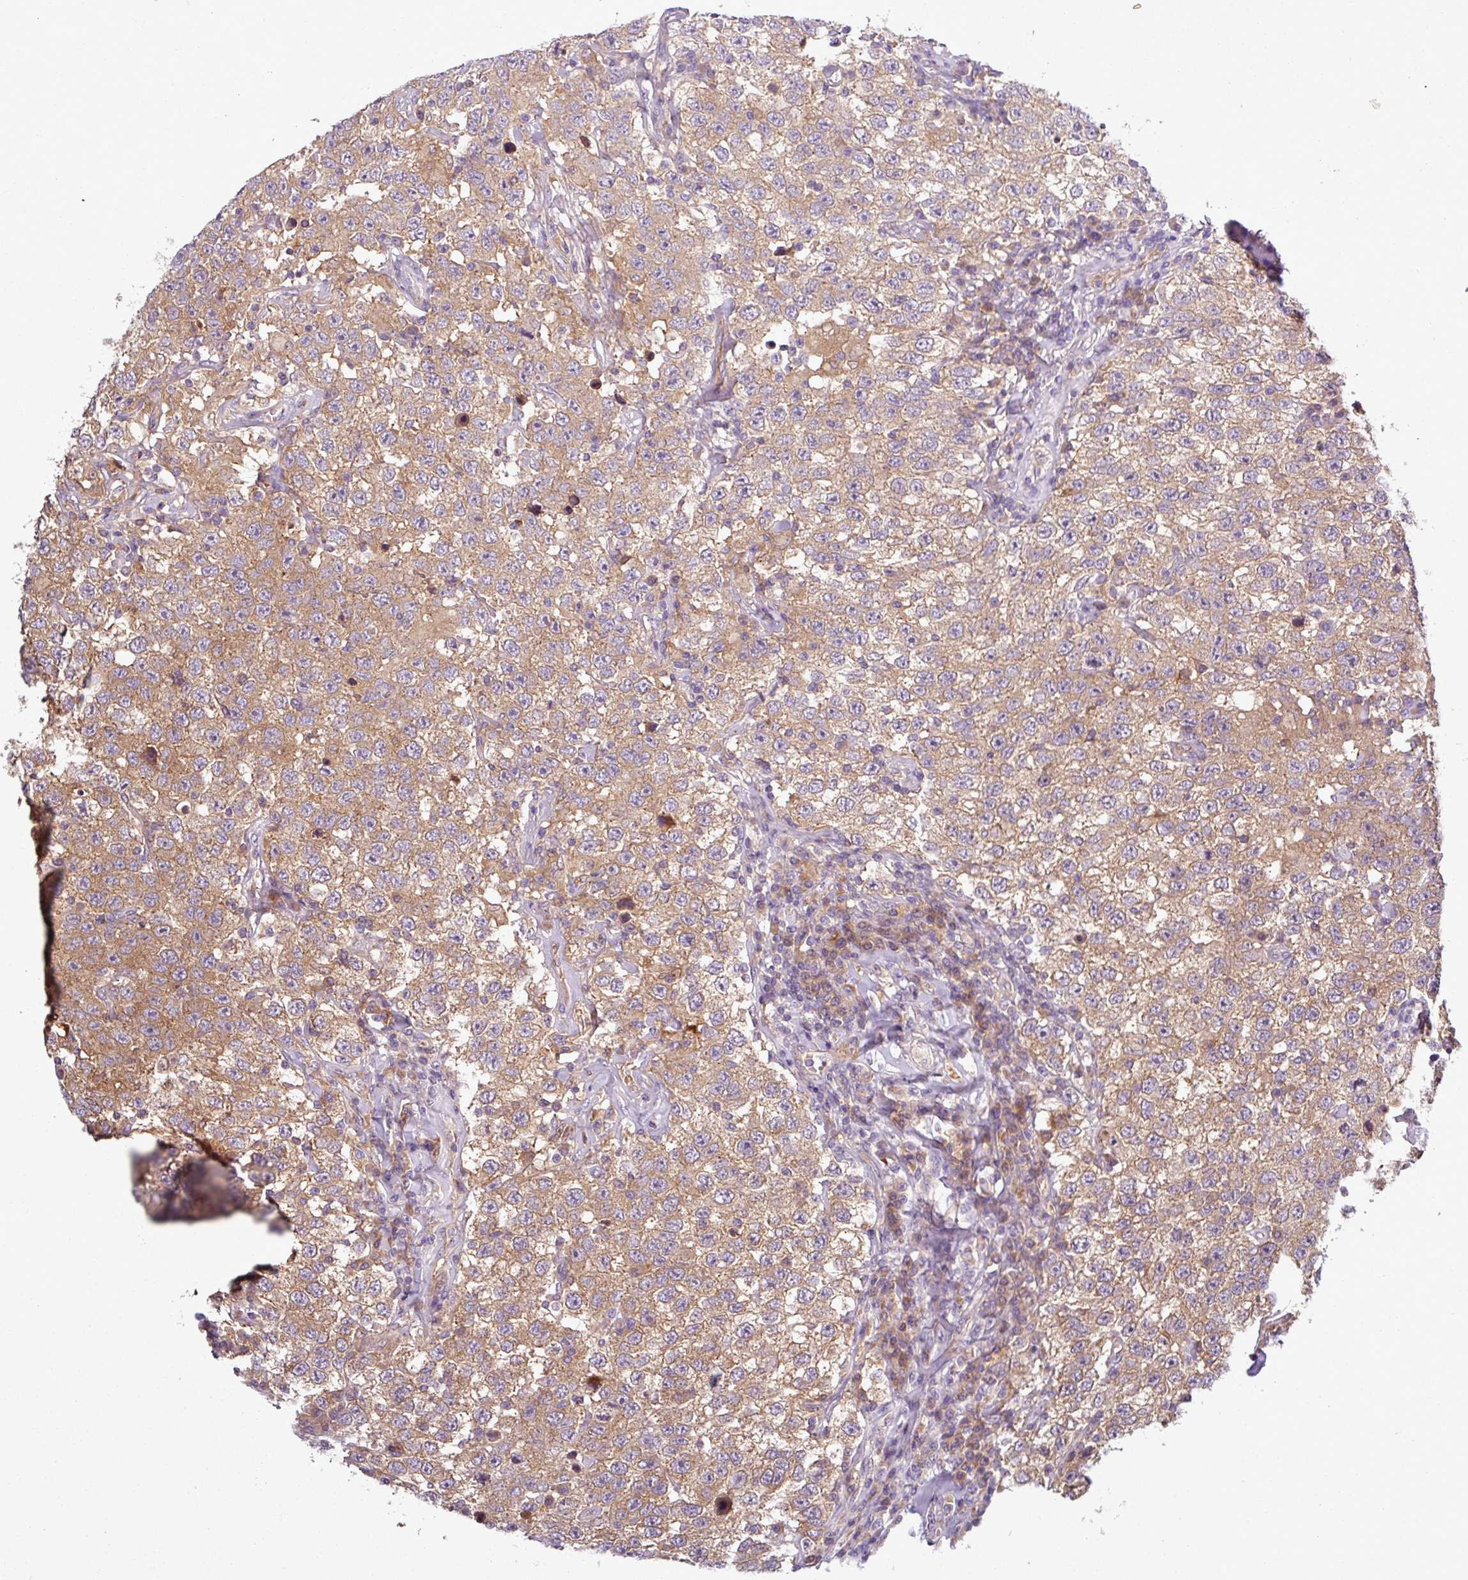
{"staining": {"intensity": "moderate", "quantity": ">75%", "location": "cytoplasmic/membranous"}, "tissue": "testis cancer", "cell_type": "Tumor cells", "image_type": "cancer", "snomed": [{"axis": "morphology", "description": "Seminoma, NOS"}, {"axis": "topography", "description": "Testis"}], "caption": "Tumor cells exhibit moderate cytoplasmic/membranous positivity in about >75% of cells in testis cancer (seminoma). The protein is stained brown, and the nuclei are stained in blue (DAB IHC with brightfield microscopy, high magnification).", "gene": "SIRPB2", "patient": {"sex": "male", "age": 41}}